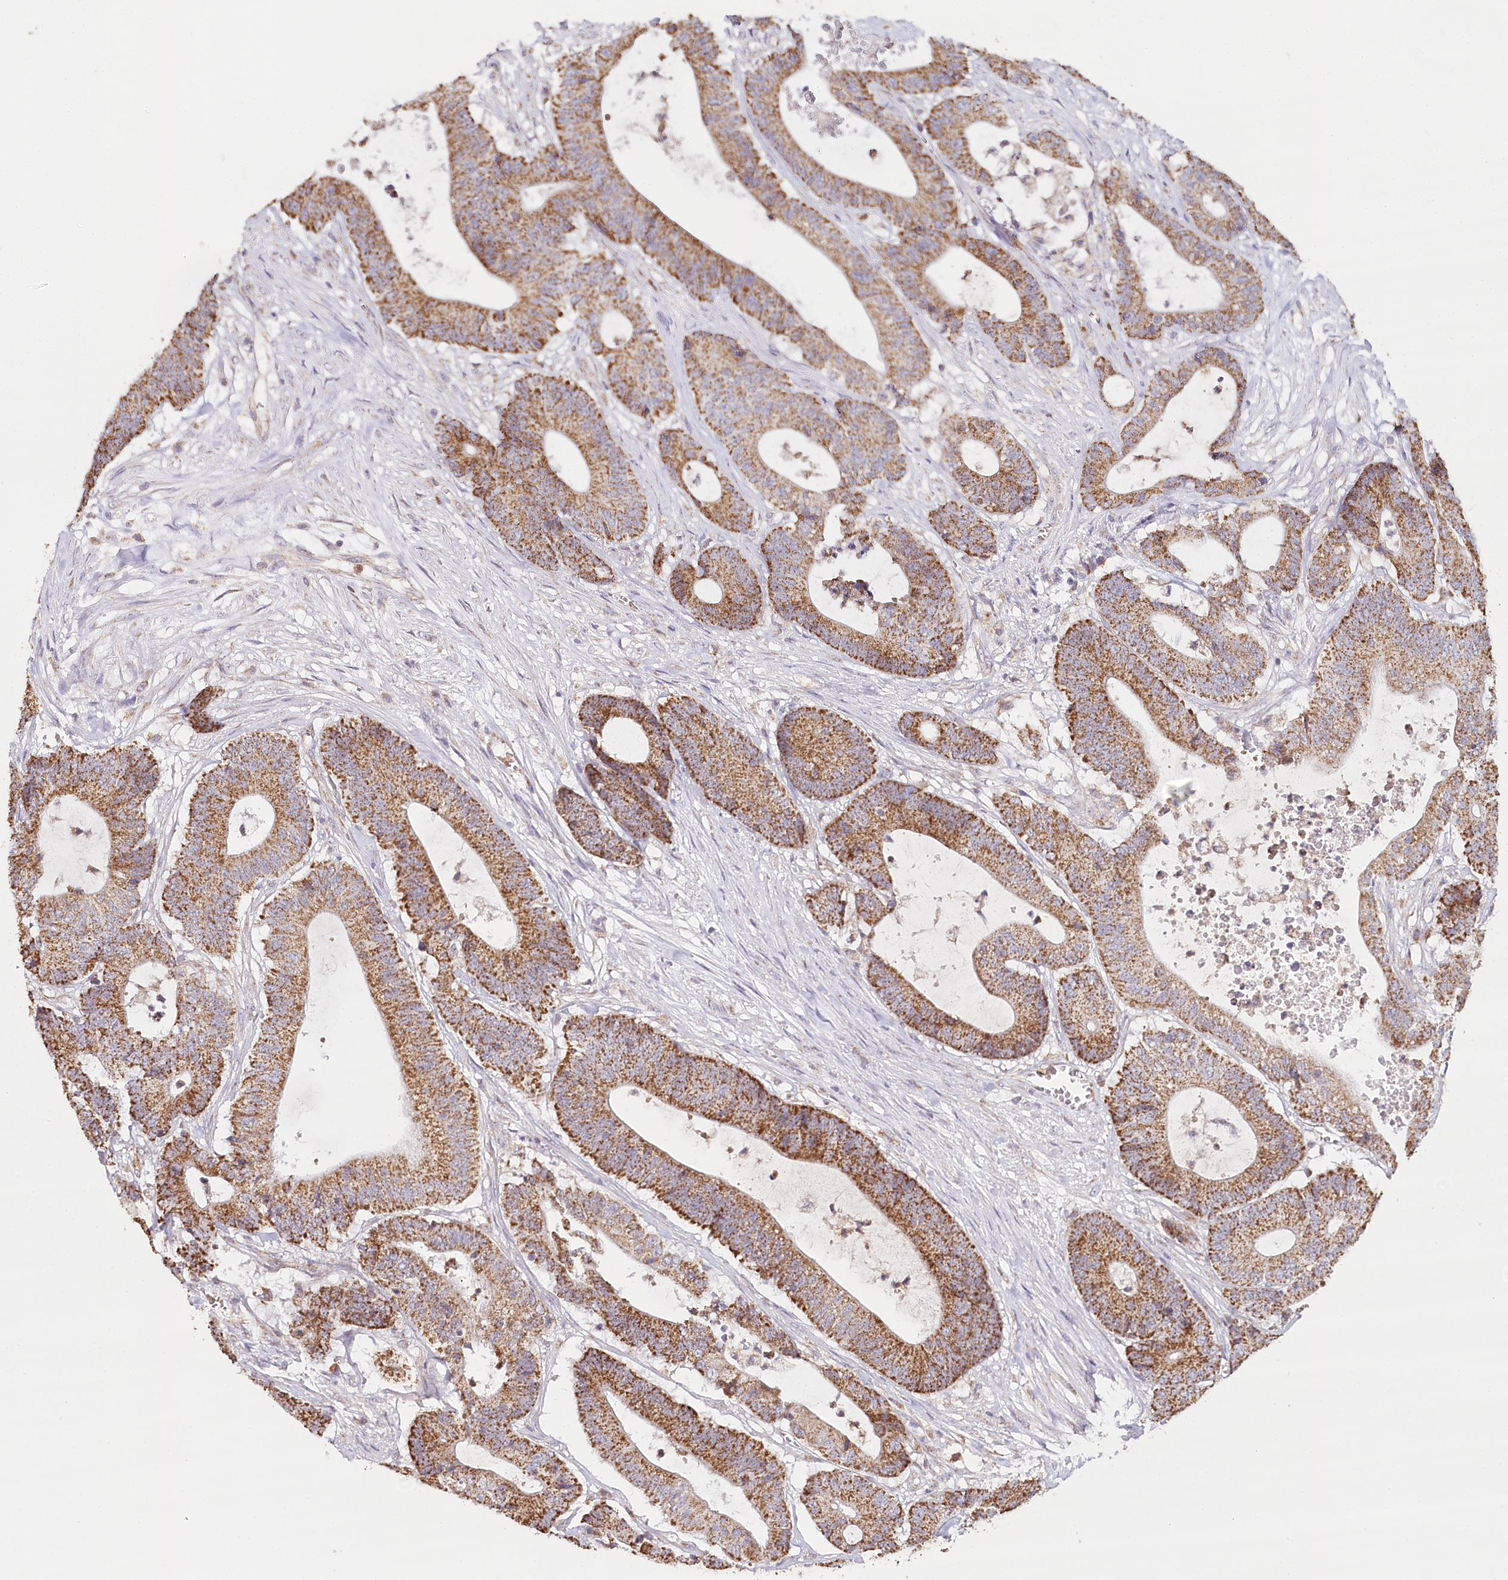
{"staining": {"intensity": "moderate", "quantity": ">75%", "location": "cytoplasmic/membranous"}, "tissue": "colorectal cancer", "cell_type": "Tumor cells", "image_type": "cancer", "snomed": [{"axis": "morphology", "description": "Adenocarcinoma, NOS"}, {"axis": "topography", "description": "Colon"}], "caption": "Adenocarcinoma (colorectal) stained for a protein exhibits moderate cytoplasmic/membranous positivity in tumor cells. (Brightfield microscopy of DAB IHC at high magnification).", "gene": "MMP25", "patient": {"sex": "female", "age": 84}}